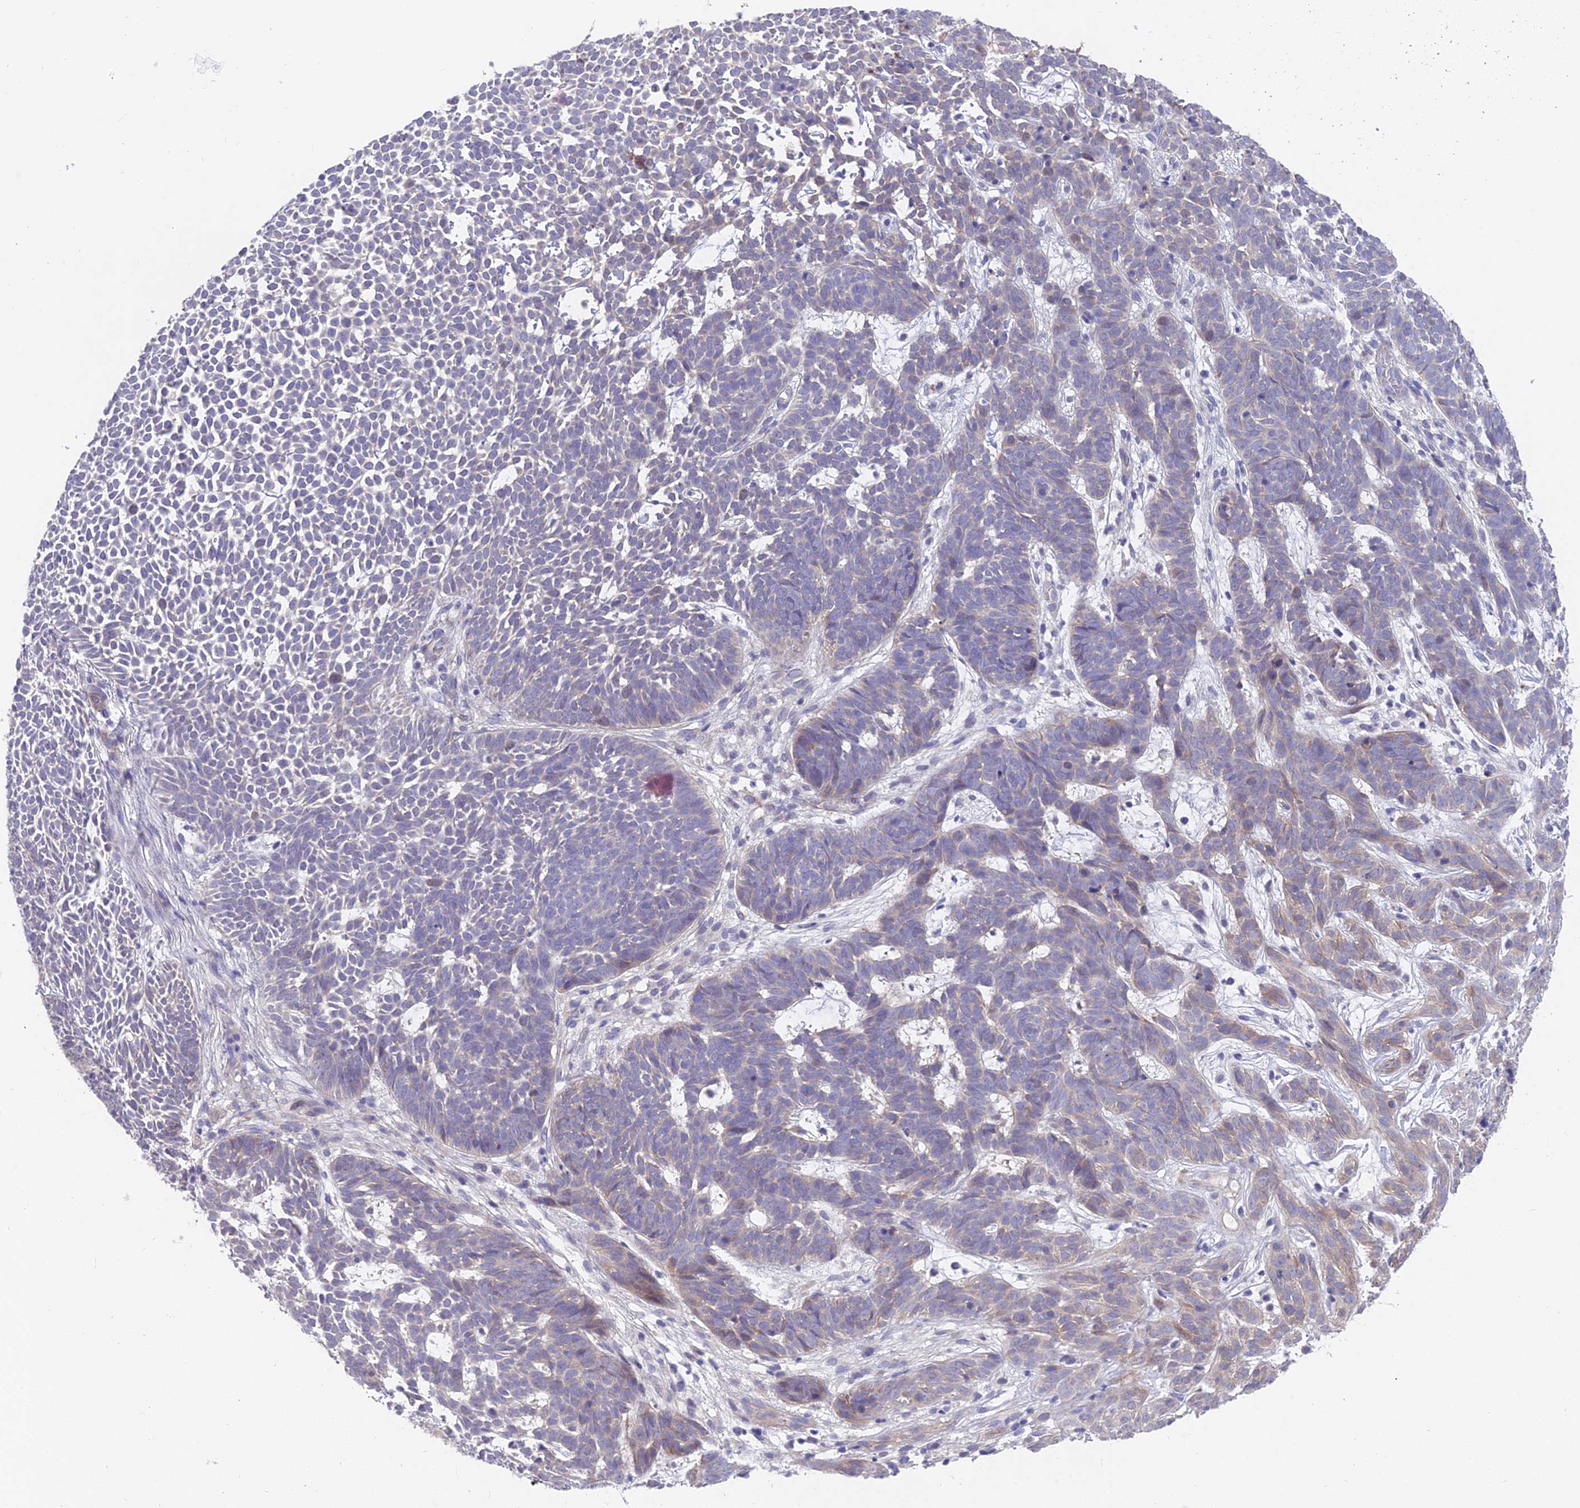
{"staining": {"intensity": "weak", "quantity": "<25%", "location": "cytoplasmic/membranous"}, "tissue": "skin cancer", "cell_type": "Tumor cells", "image_type": "cancer", "snomed": [{"axis": "morphology", "description": "Basal cell carcinoma"}, {"axis": "topography", "description": "Skin"}], "caption": "Basal cell carcinoma (skin) stained for a protein using immunohistochemistry (IHC) shows no expression tumor cells.", "gene": "FAM168B", "patient": {"sex": "female", "age": 78}}